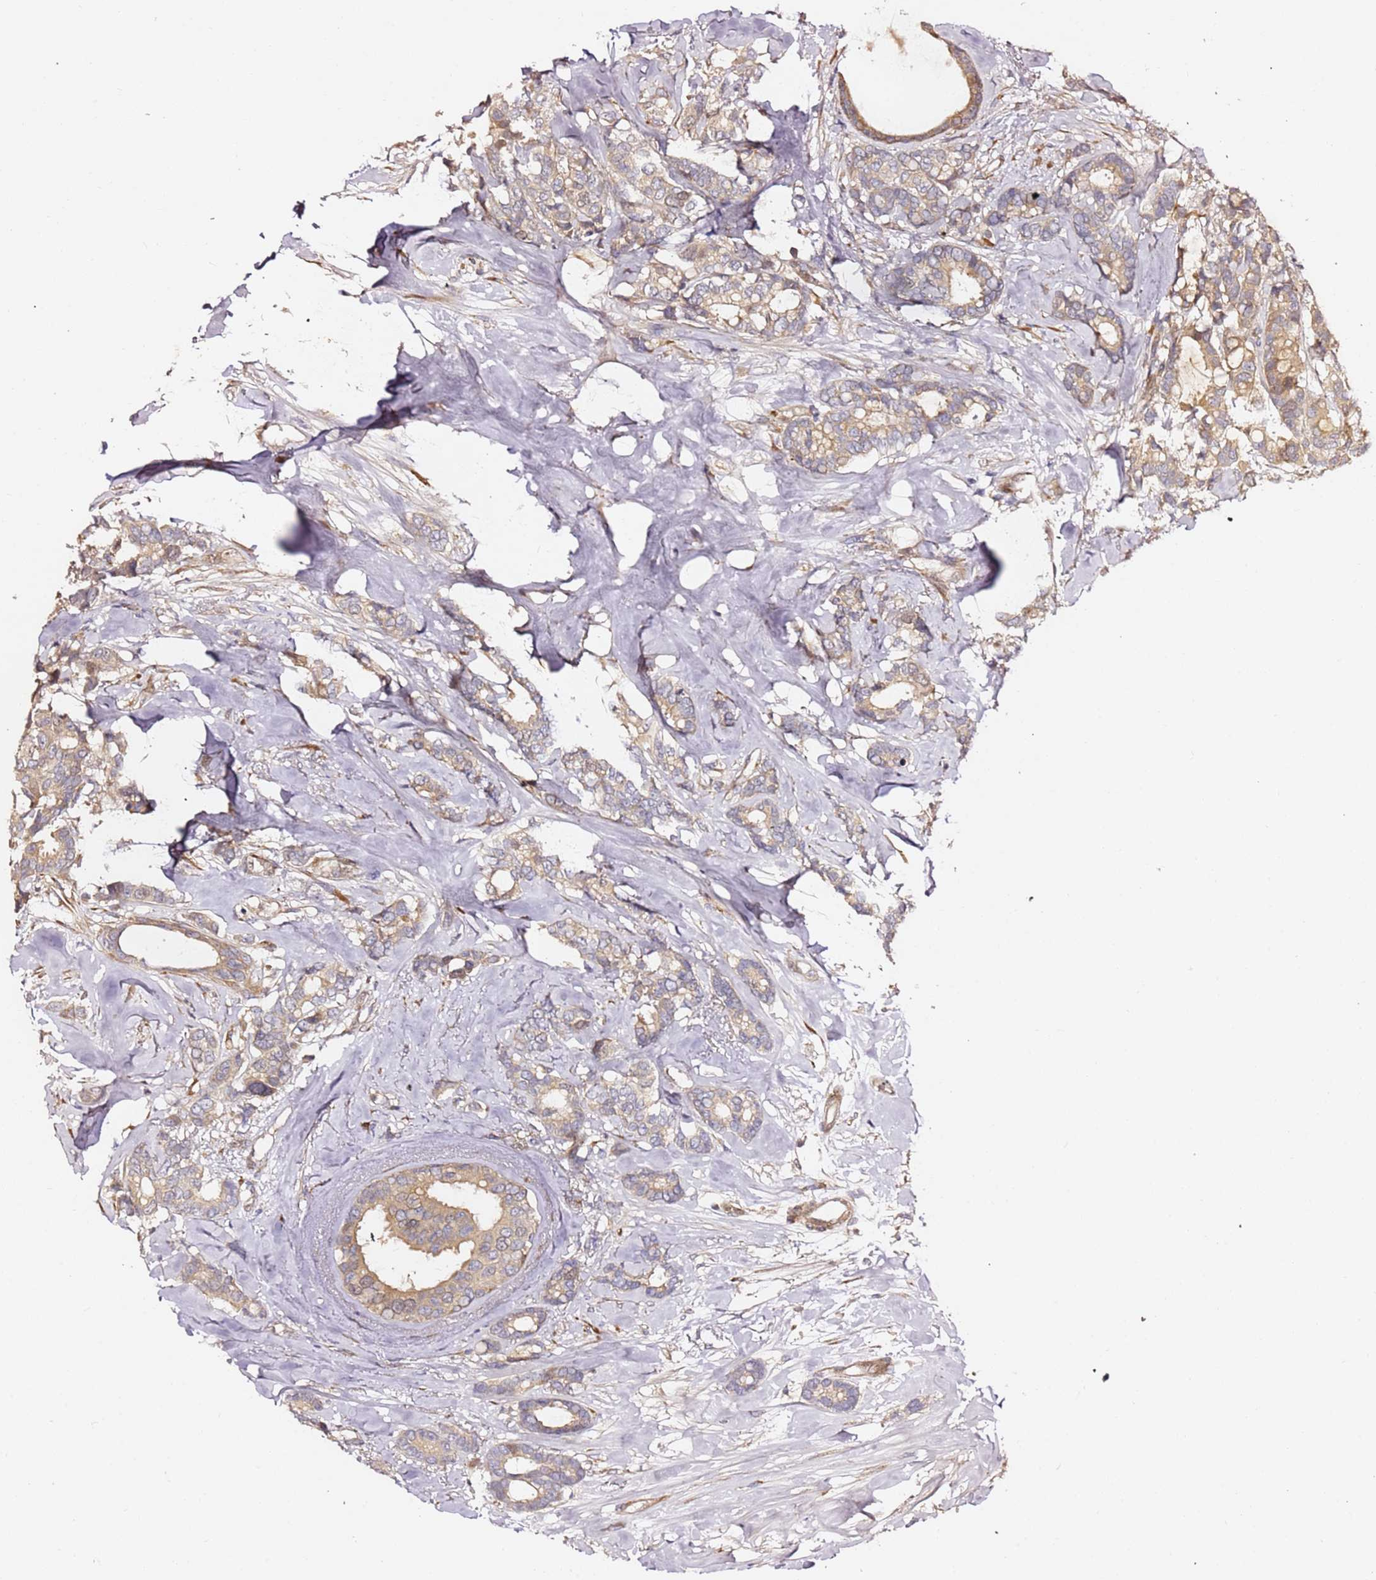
{"staining": {"intensity": "moderate", "quantity": ">75%", "location": "cytoplasmic/membranous"}, "tissue": "breast cancer", "cell_type": "Tumor cells", "image_type": "cancer", "snomed": [{"axis": "morphology", "description": "Duct carcinoma"}, {"axis": "topography", "description": "Breast"}], "caption": "DAB immunohistochemical staining of breast cancer exhibits moderate cytoplasmic/membranous protein expression in about >75% of tumor cells.", "gene": "HSD17B7", "patient": {"sex": "female", "age": 87}}